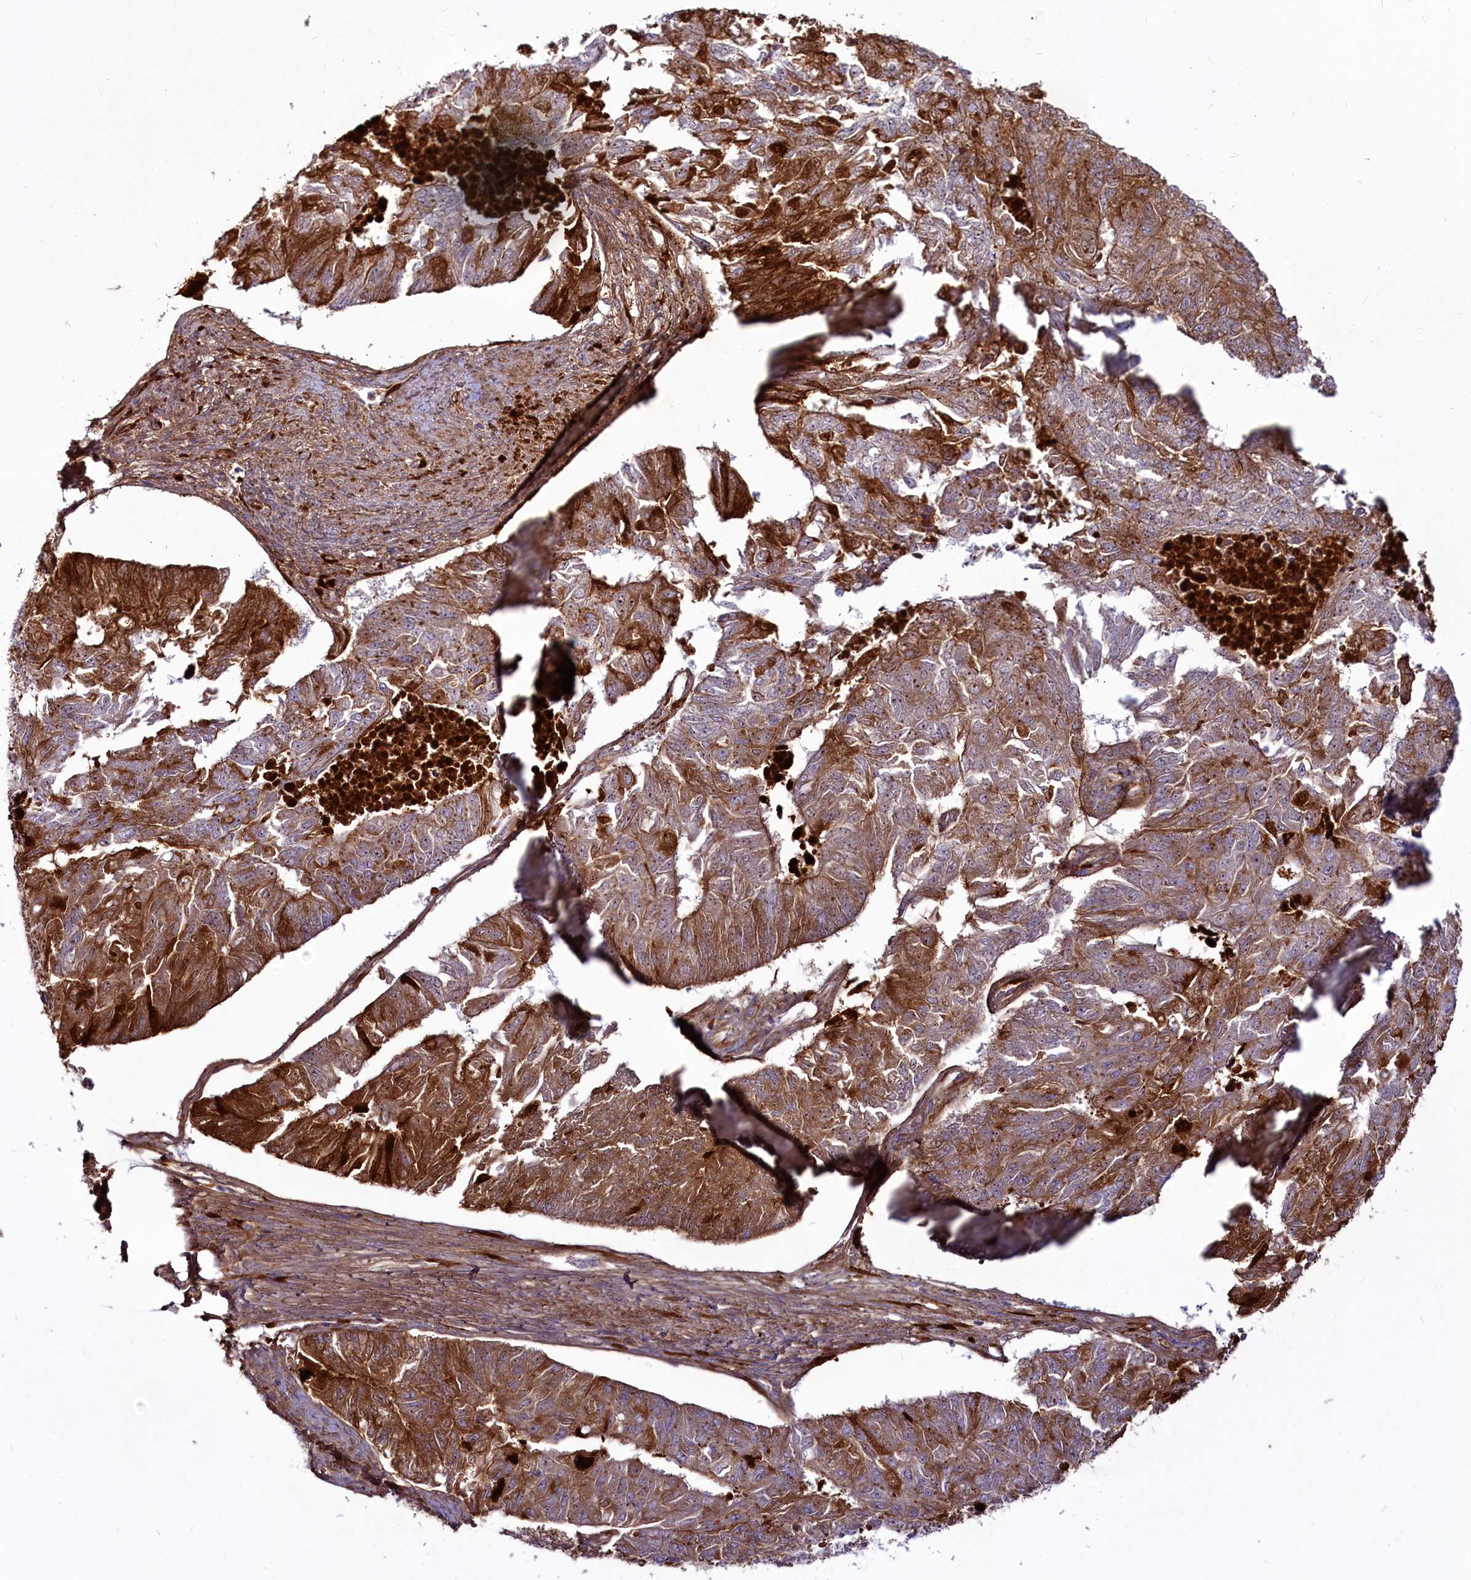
{"staining": {"intensity": "moderate", "quantity": ">75%", "location": "cytoplasmic/membranous"}, "tissue": "endometrial cancer", "cell_type": "Tumor cells", "image_type": "cancer", "snomed": [{"axis": "morphology", "description": "Adenocarcinoma, NOS"}, {"axis": "topography", "description": "Endometrium"}], "caption": "Immunohistochemistry (IHC) histopathology image of endometrial cancer stained for a protein (brown), which shows medium levels of moderate cytoplasmic/membranous staining in approximately >75% of tumor cells.", "gene": "RSBN1", "patient": {"sex": "female", "age": 32}}